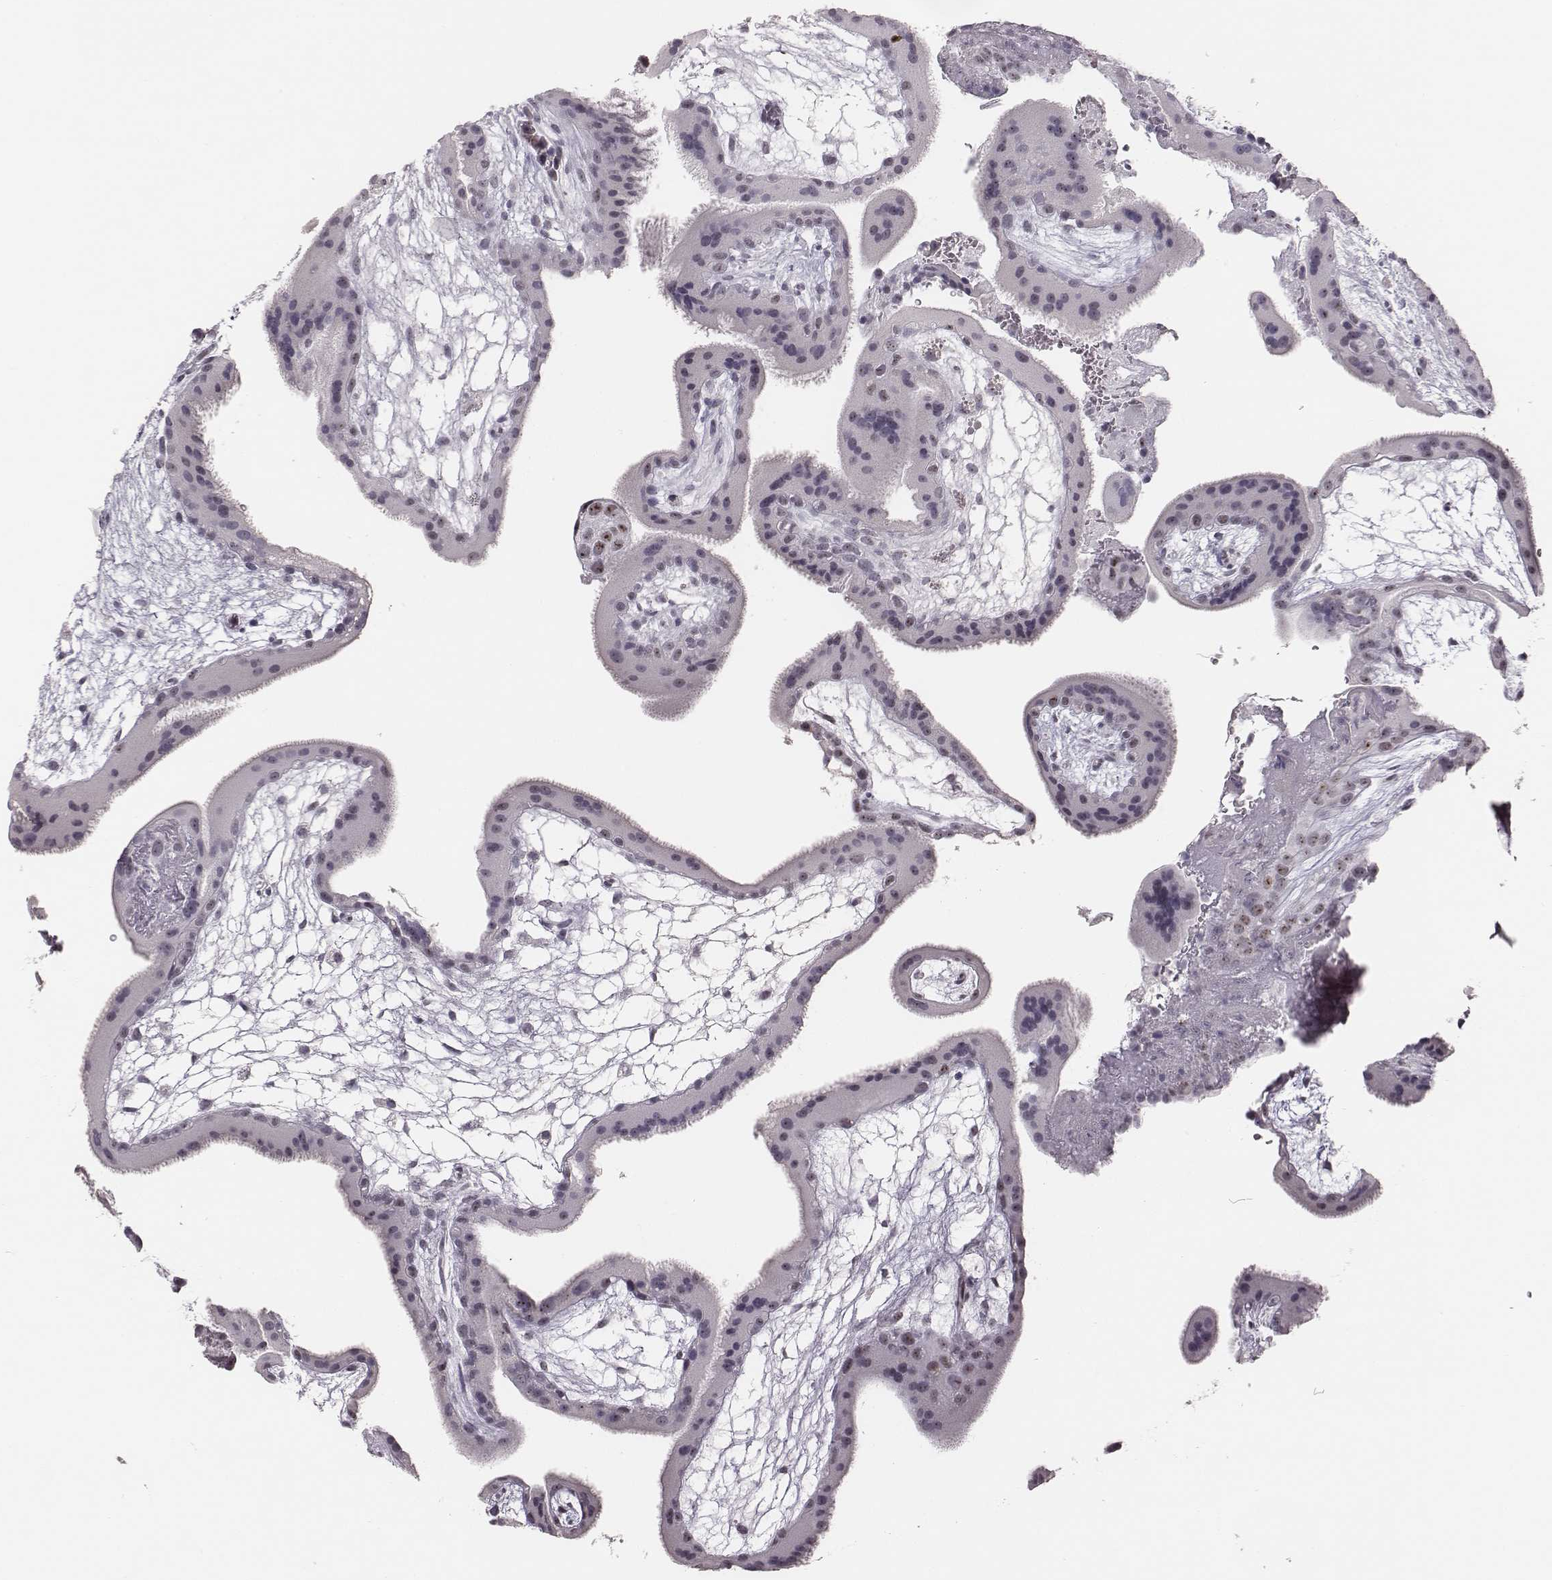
{"staining": {"intensity": "negative", "quantity": "none", "location": "none"}, "tissue": "placenta", "cell_type": "Decidual cells", "image_type": "normal", "snomed": [{"axis": "morphology", "description": "Normal tissue, NOS"}, {"axis": "topography", "description": "Placenta"}], "caption": "Immunohistochemistry (IHC) photomicrograph of normal human placenta stained for a protein (brown), which demonstrates no positivity in decidual cells. (IHC, brightfield microscopy, high magnification).", "gene": "NIFK", "patient": {"sex": "female", "age": 19}}